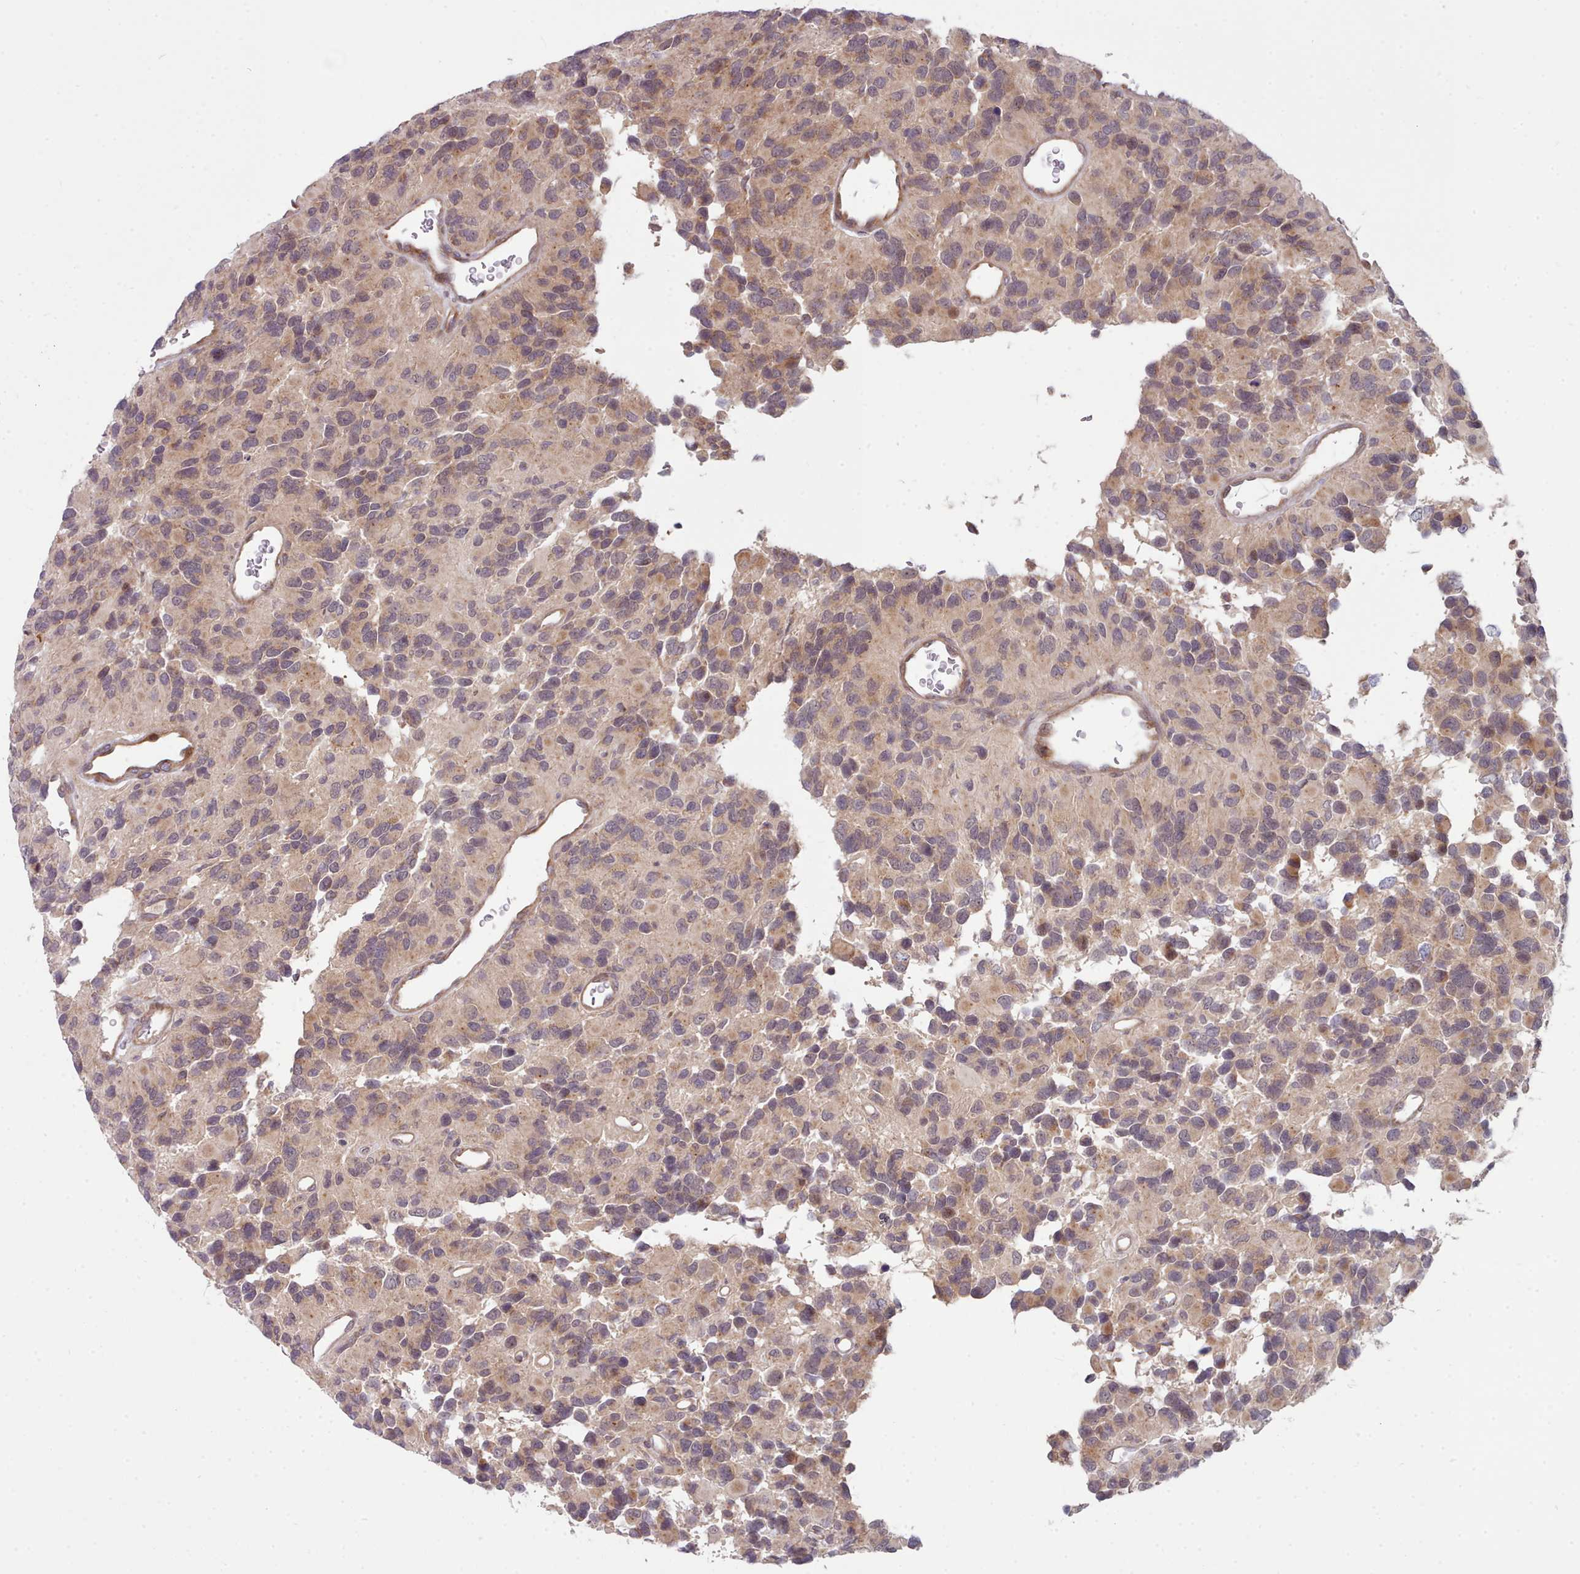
{"staining": {"intensity": "weak", "quantity": "25%-75%", "location": "cytoplasmic/membranous"}, "tissue": "glioma", "cell_type": "Tumor cells", "image_type": "cancer", "snomed": [{"axis": "morphology", "description": "Glioma, malignant, High grade"}, {"axis": "topography", "description": "Brain"}], "caption": "A brown stain highlights weak cytoplasmic/membranous expression of a protein in glioma tumor cells.", "gene": "TRIM26", "patient": {"sex": "male", "age": 77}}